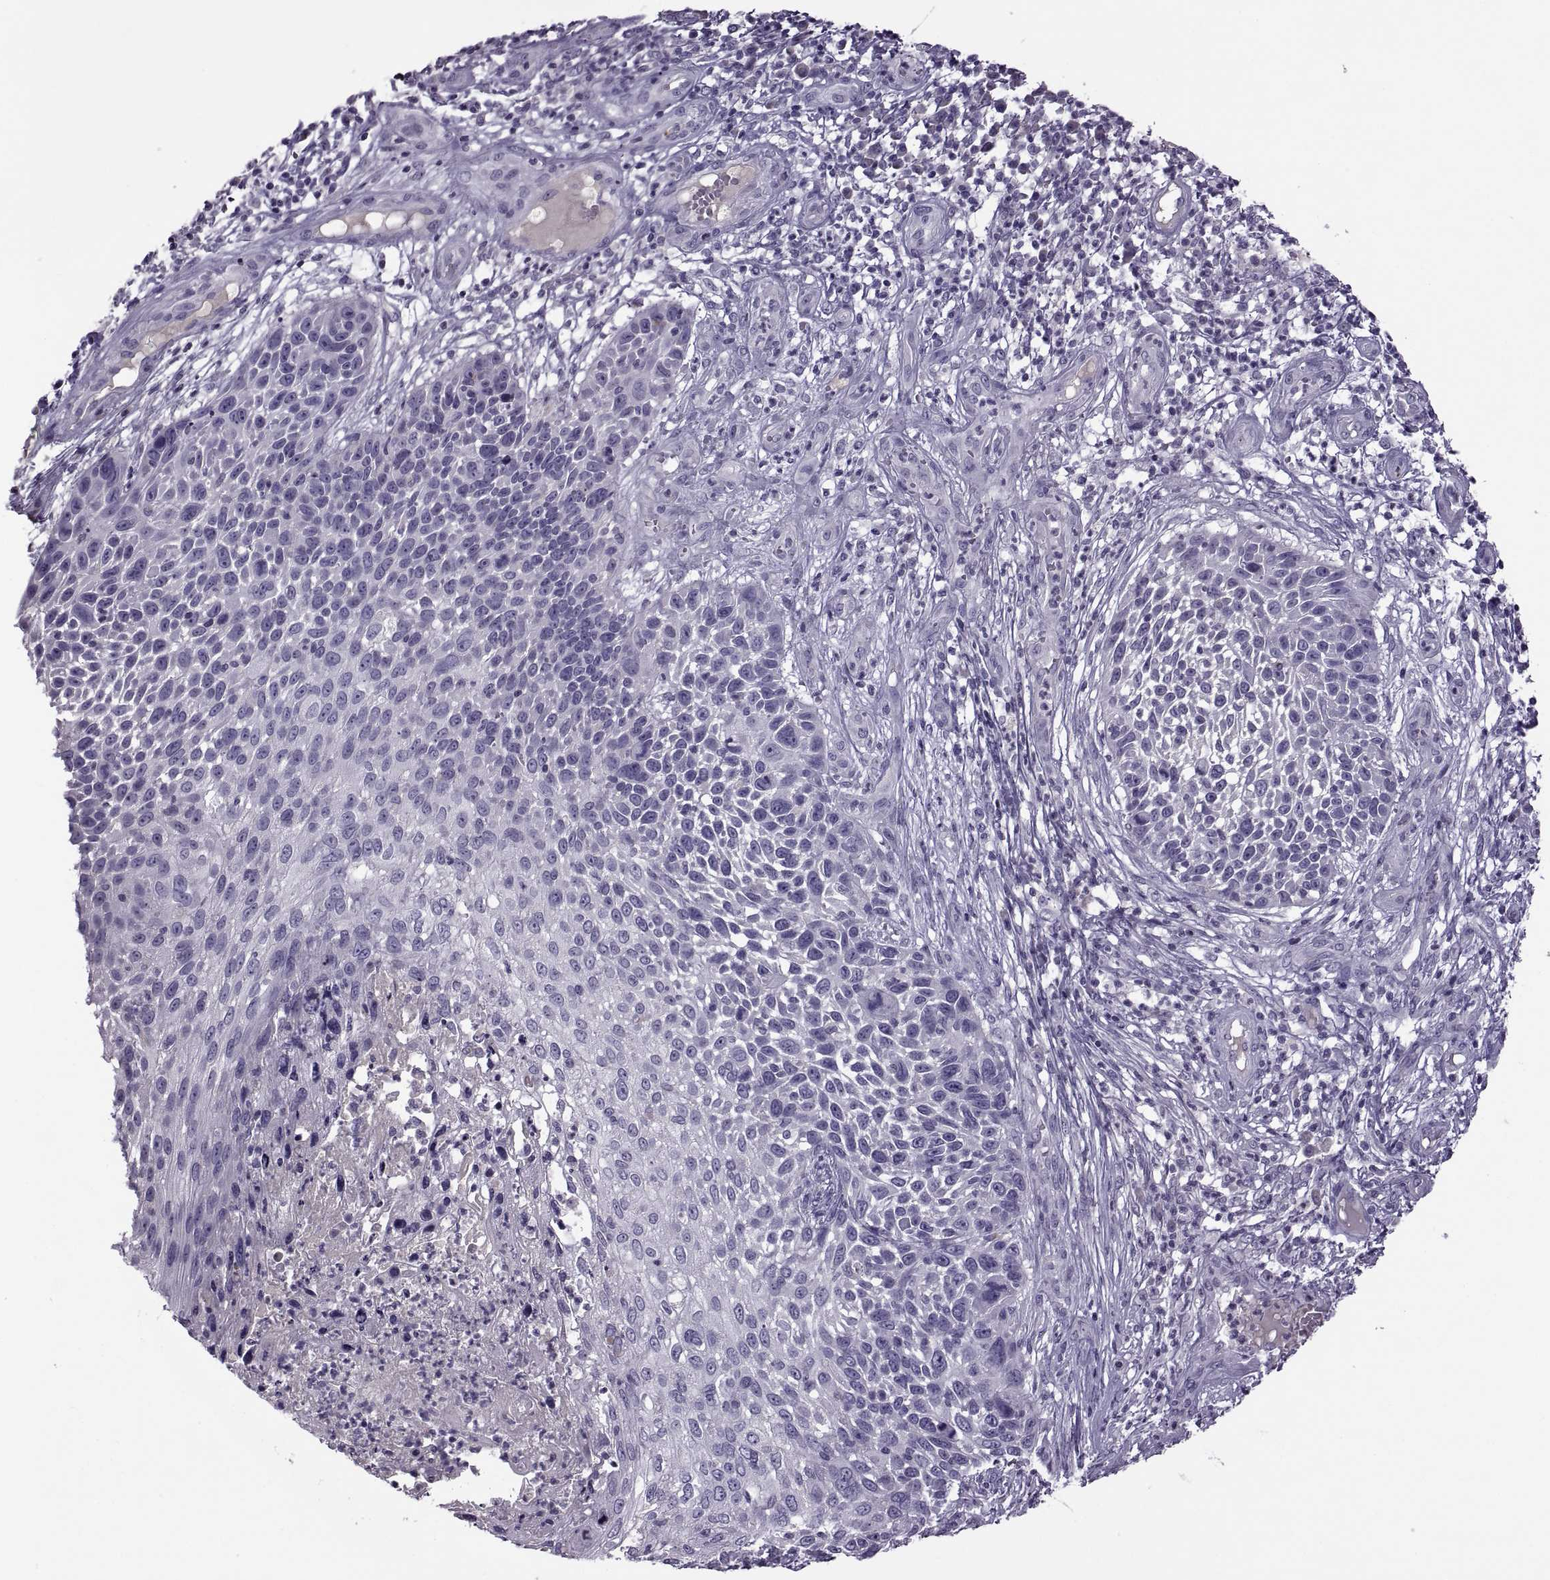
{"staining": {"intensity": "negative", "quantity": "none", "location": "none"}, "tissue": "skin cancer", "cell_type": "Tumor cells", "image_type": "cancer", "snomed": [{"axis": "morphology", "description": "Squamous cell carcinoma, NOS"}, {"axis": "topography", "description": "Skin"}], "caption": "Tumor cells show no significant protein expression in skin squamous cell carcinoma.", "gene": "RSPH6A", "patient": {"sex": "male", "age": 92}}